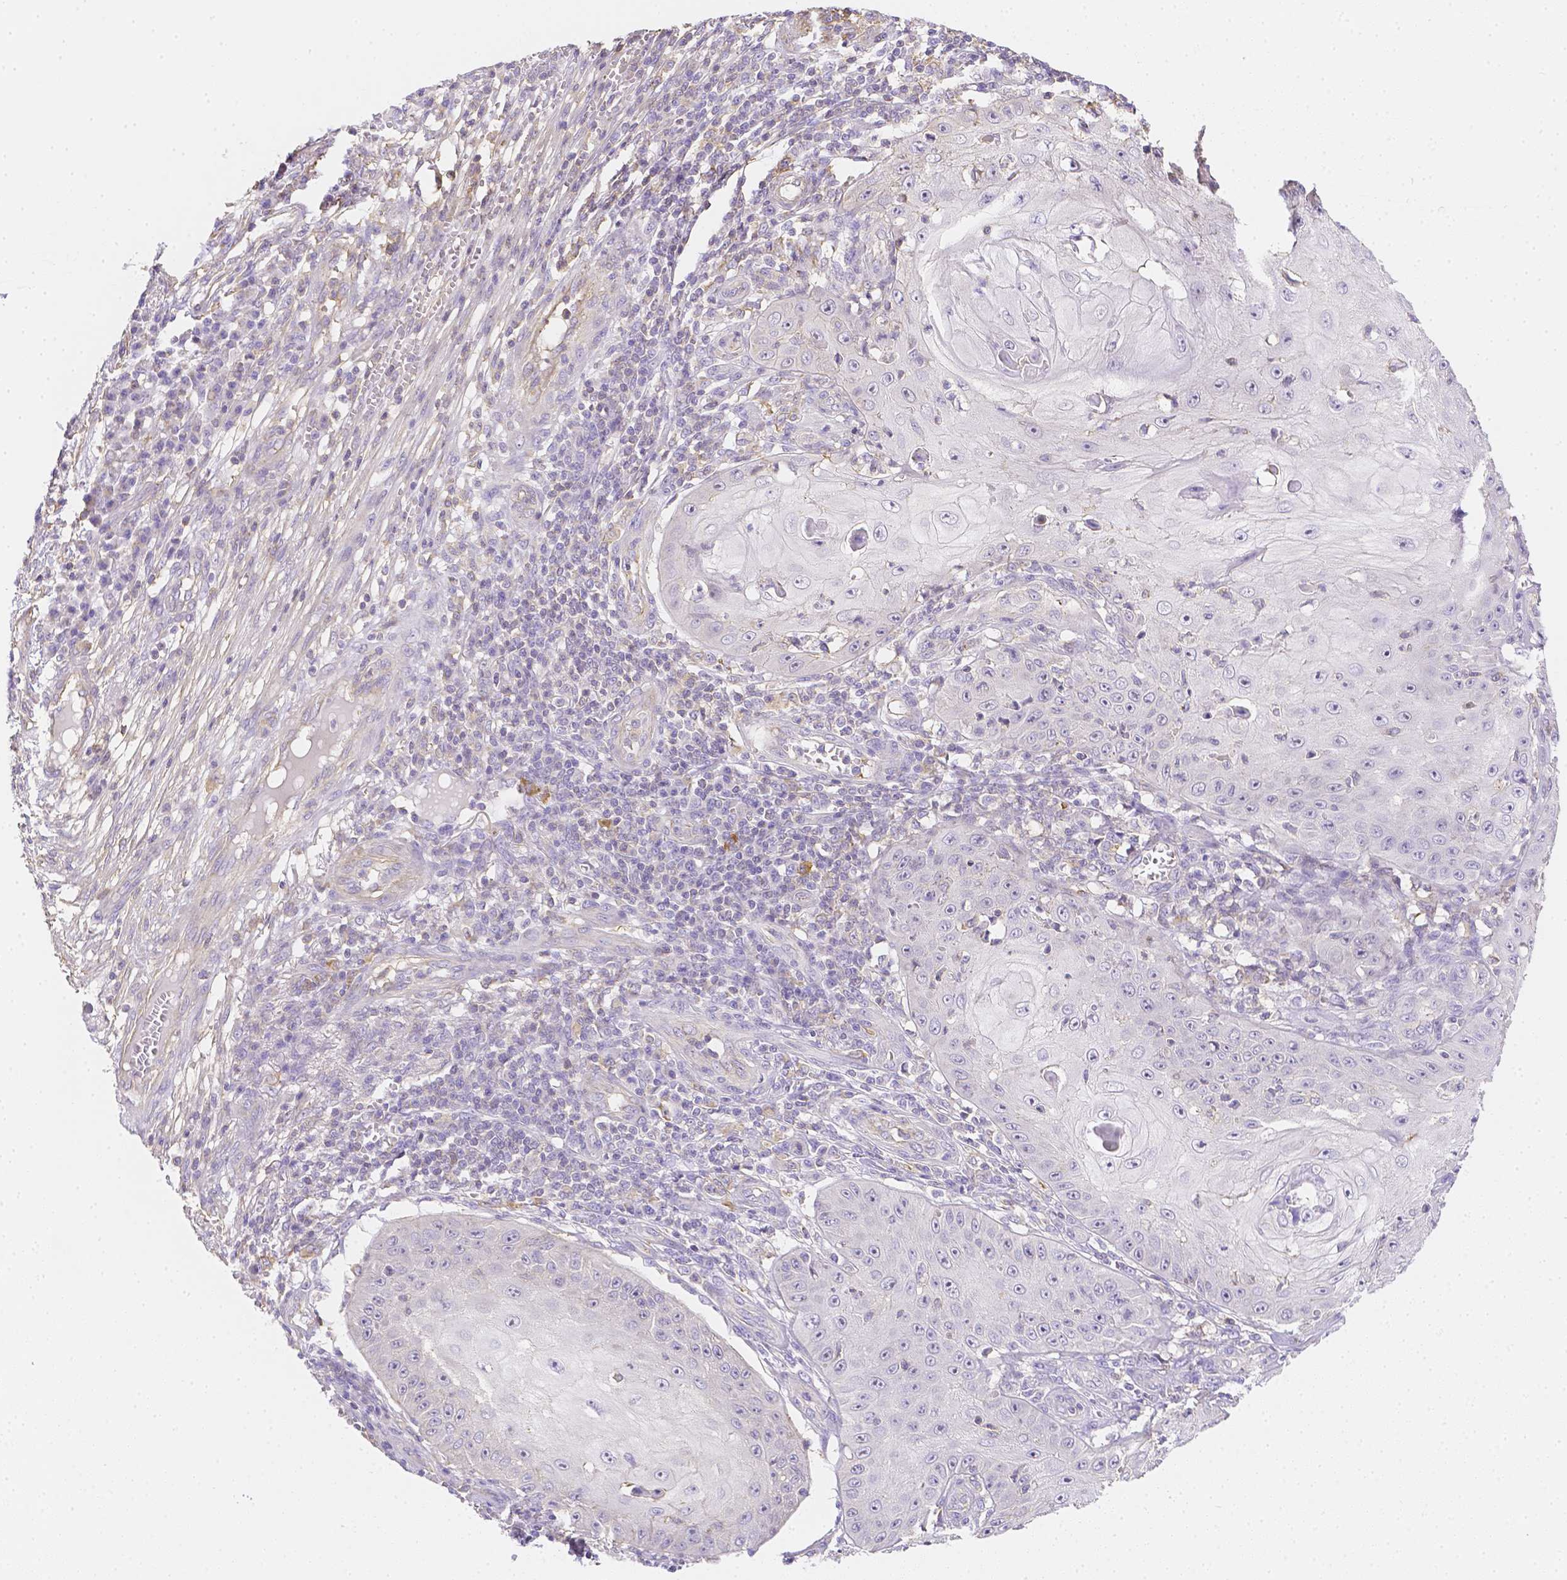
{"staining": {"intensity": "negative", "quantity": "none", "location": "none"}, "tissue": "skin cancer", "cell_type": "Tumor cells", "image_type": "cancer", "snomed": [{"axis": "morphology", "description": "Squamous cell carcinoma, NOS"}, {"axis": "topography", "description": "Skin"}], "caption": "Skin cancer stained for a protein using immunohistochemistry shows no expression tumor cells.", "gene": "ASAH2", "patient": {"sex": "male", "age": 70}}